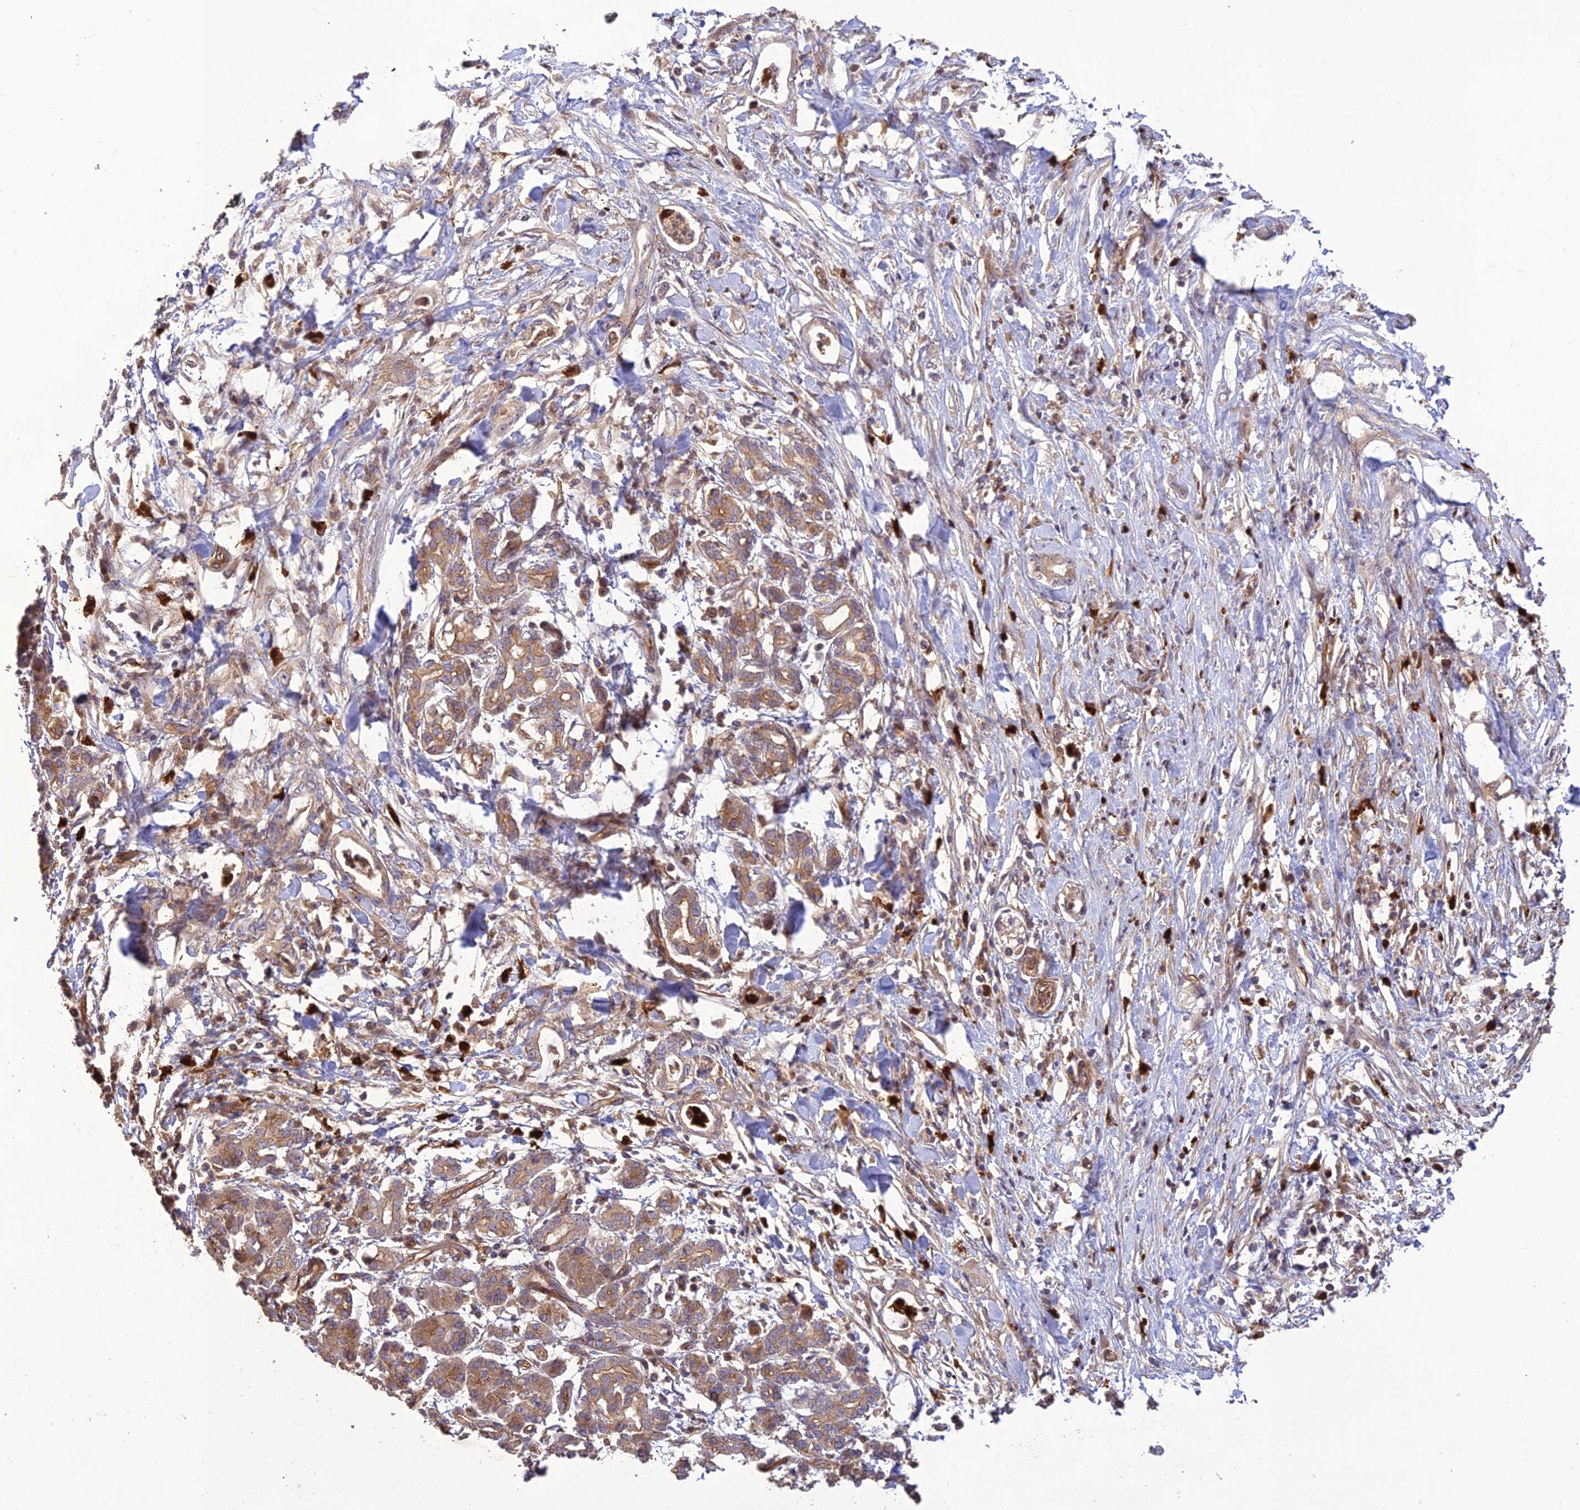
{"staining": {"intensity": "moderate", "quantity": ">75%", "location": "cytoplasmic/membranous"}, "tissue": "pancreatic cancer", "cell_type": "Tumor cells", "image_type": "cancer", "snomed": [{"axis": "morphology", "description": "Normal tissue, NOS"}, {"axis": "morphology", "description": "Adenocarcinoma, NOS"}, {"axis": "topography", "description": "Pancreas"}], "caption": "Pancreatic cancer (adenocarcinoma) stained with DAB immunohistochemistry exhibits medium levels of moderate cytoplasmic/membranous staining in approximately >75% of tumor cells.", "gene": "TMEM131L", "patient": {"sex": "female", "age": 55}}